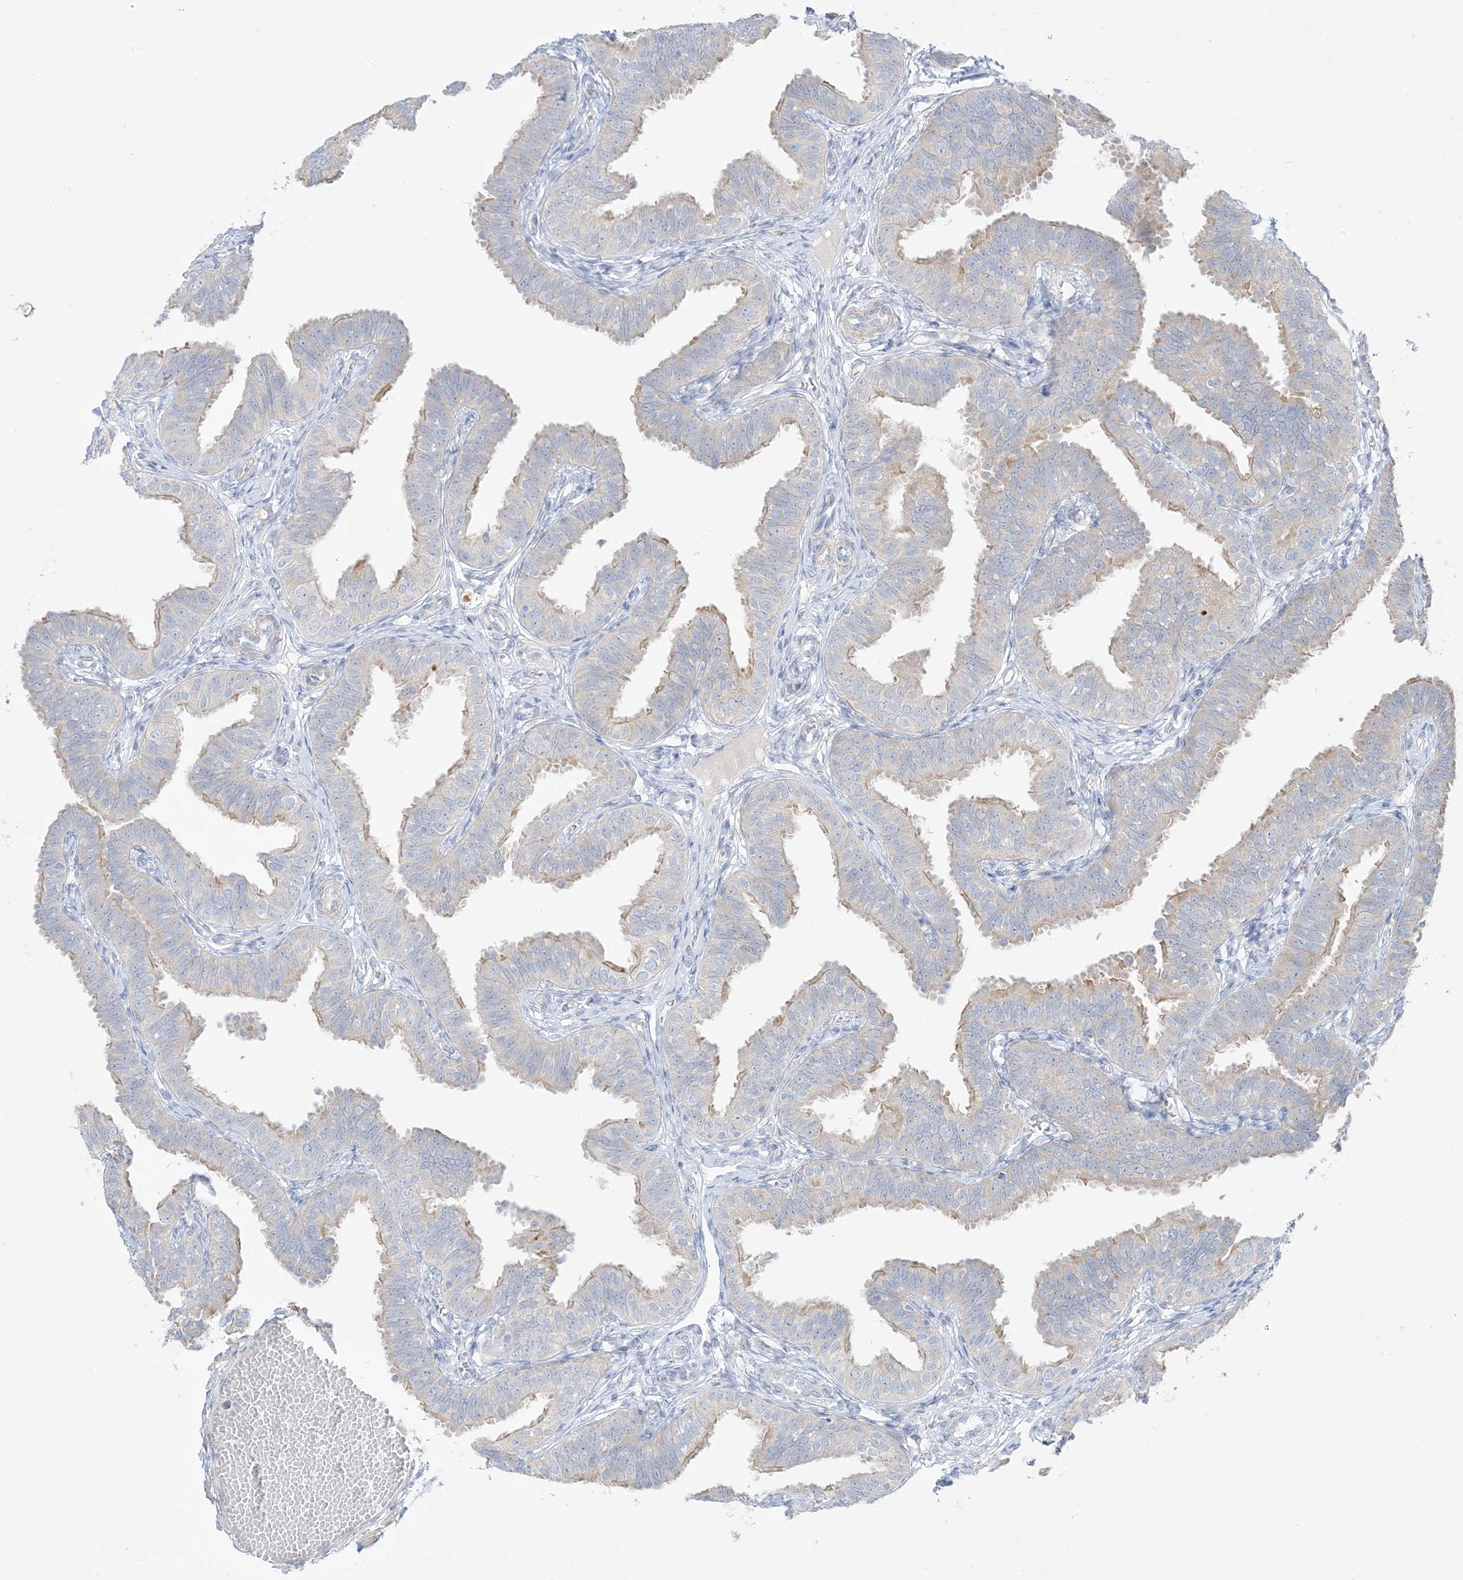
{"staining": {"intensity": "weak", "quantity": "<25%", "location": "cytoplasmic/membranous"}, "tissue": "fallopian tube", "cell_type": "Glandular cells", "image_type": "normal", "snomed": [{"axis": "morphology", "description": "Normal tissue, NOS"}, {"axis": "topography", "description": "Fallopian tube"}], "caption": "The image demonstrates no significant positivity in glandular cells of fallopian tube.", "gene": "FAM184A", "patient": {"sex": "female", "age": 35}}